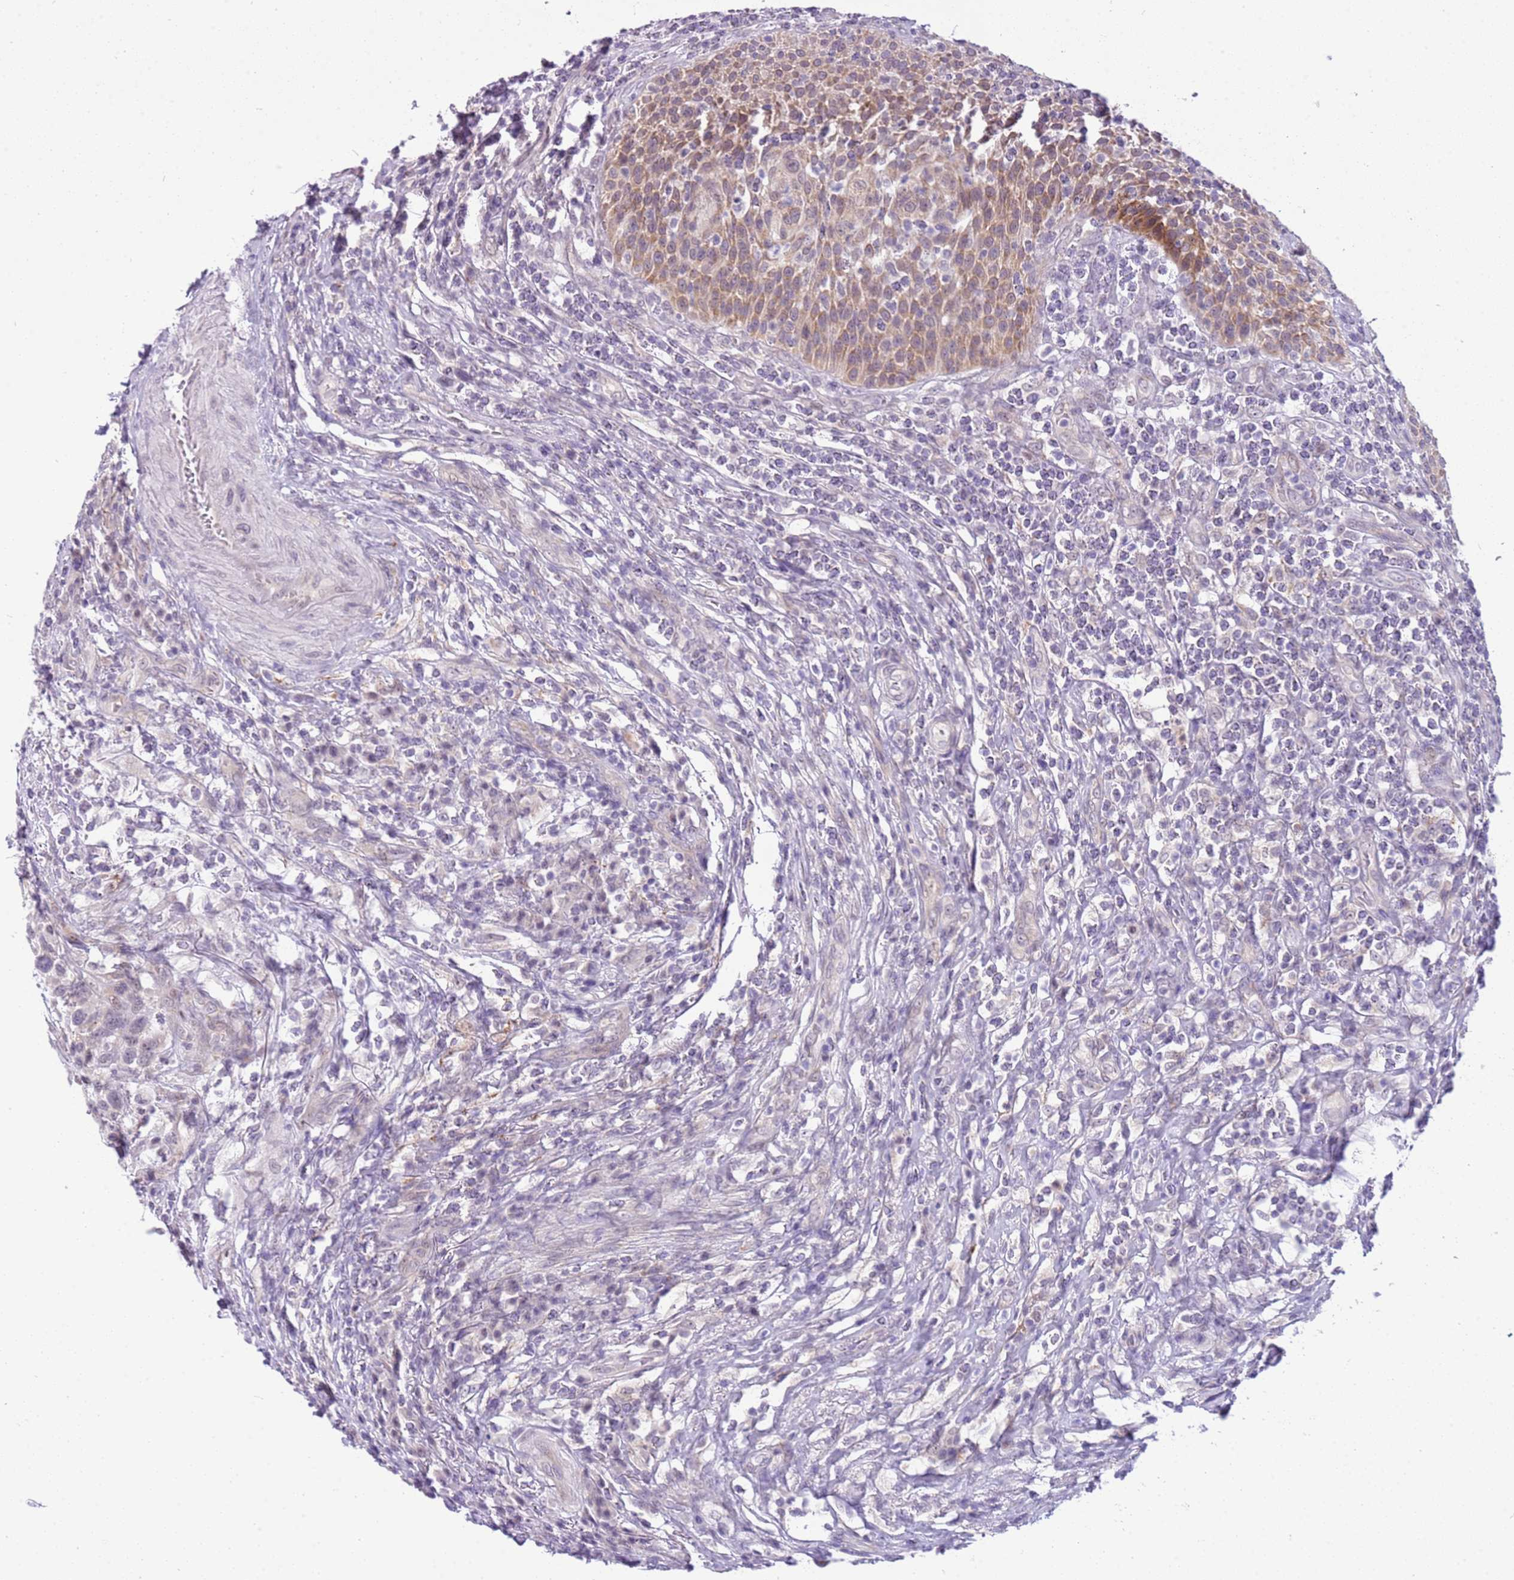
{"staining": {"intensity": "moderate", "quantity": "<25%", "location": "cytoplasmic/membranous,nuclear"}, "tissue": "urothelial cancer", "cell_type": "Tumor cells", "image_type": "cancer", "snomed": [{"axis": "morphology", "description": "Urothelial carcinoma, High grade"}, {"axis": "topography", "description": "Urinary bladder"}], "caption": "High-grade urothelial carcinoma stained with DAB immunohistochemistry exhibits low levels of moderate cytoplasmic/membranous and nuclear staining in about <25% of tumor cells.", "gene": "FAM120C", "patient": {"sex": "female", "age": 70}}